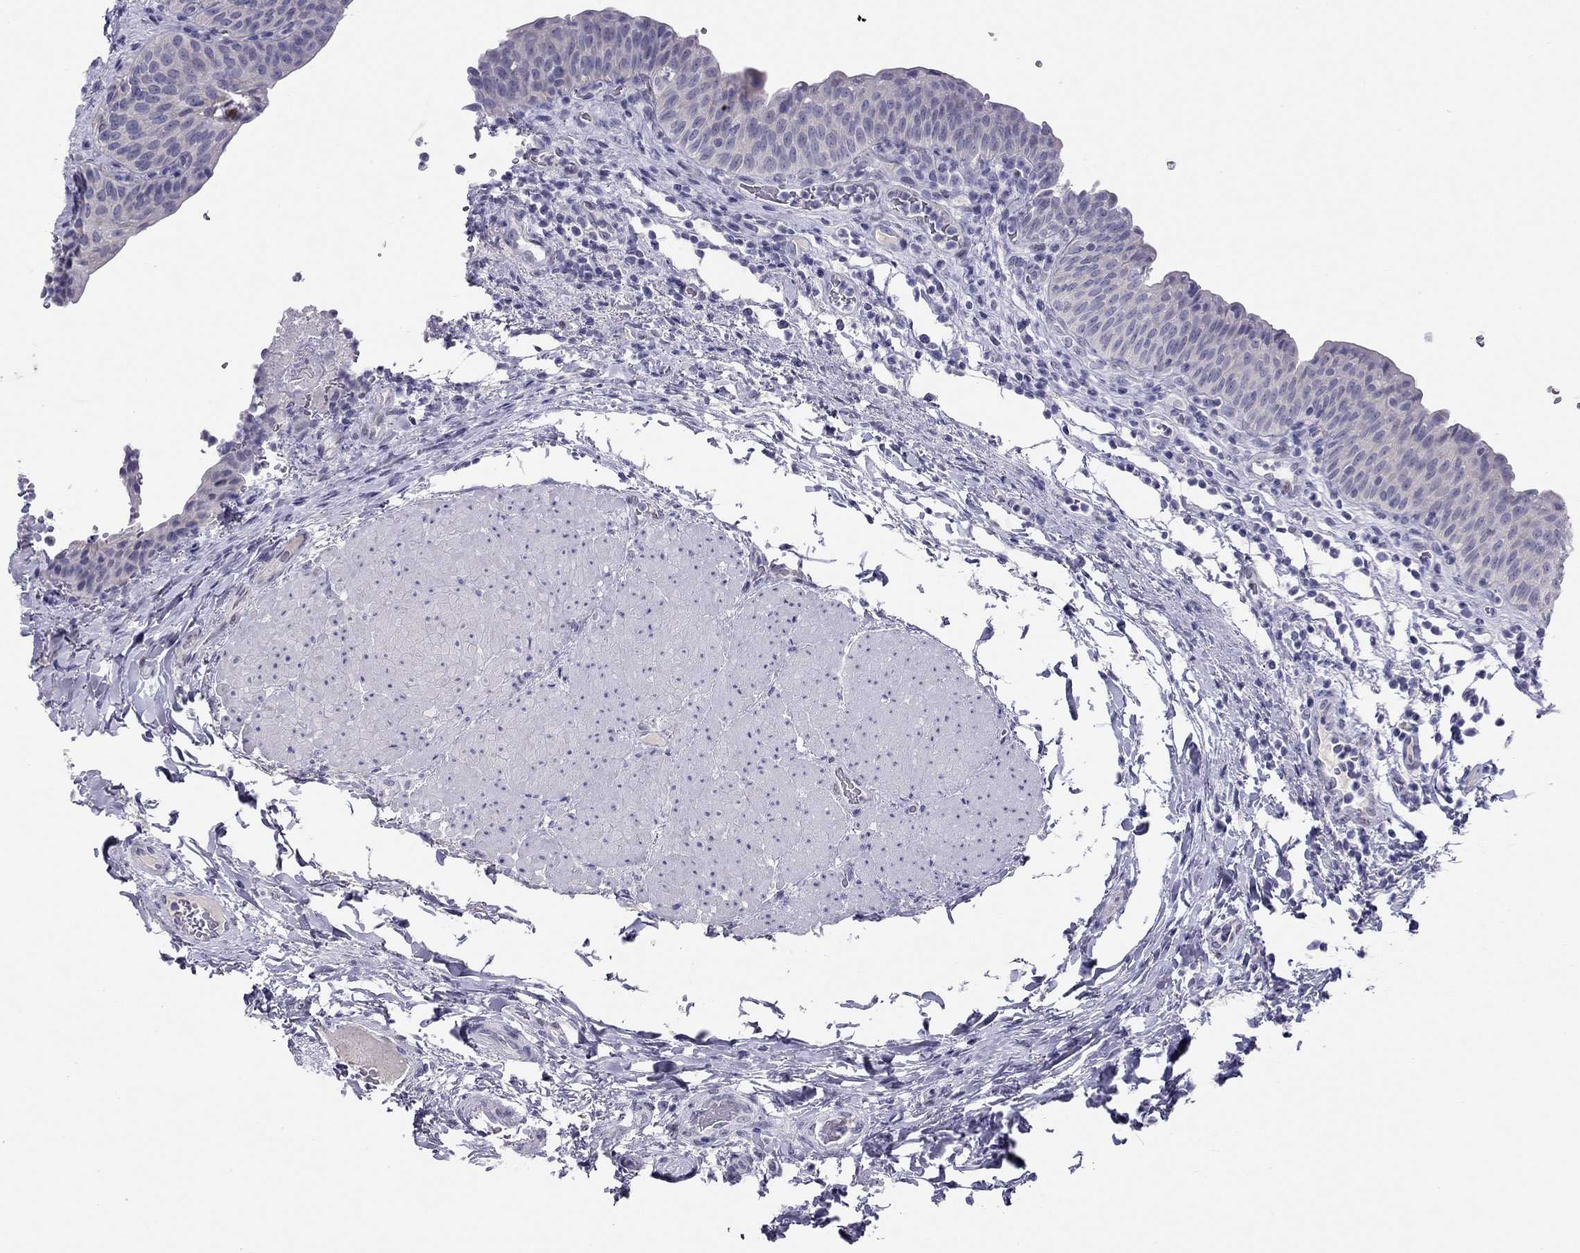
{"staining": {"intensity": "negative", "quantity": "none", "location": "none"}, "tissue": "urinary bladder", "cell_type": "Urothelial cells", "image_type": "normal", "snomed": [{"axis": "morphology", "description": "Normal tissue, NOS"}, {"axis": "topography", "description": "Urinary bladder"}], "caption": "A micrograph of urinary bladder stained for a protein exhibits no brown staining in urothelial cells.", "gene": "KCNV2", "patient": {"sex": "male", "age": 66}}